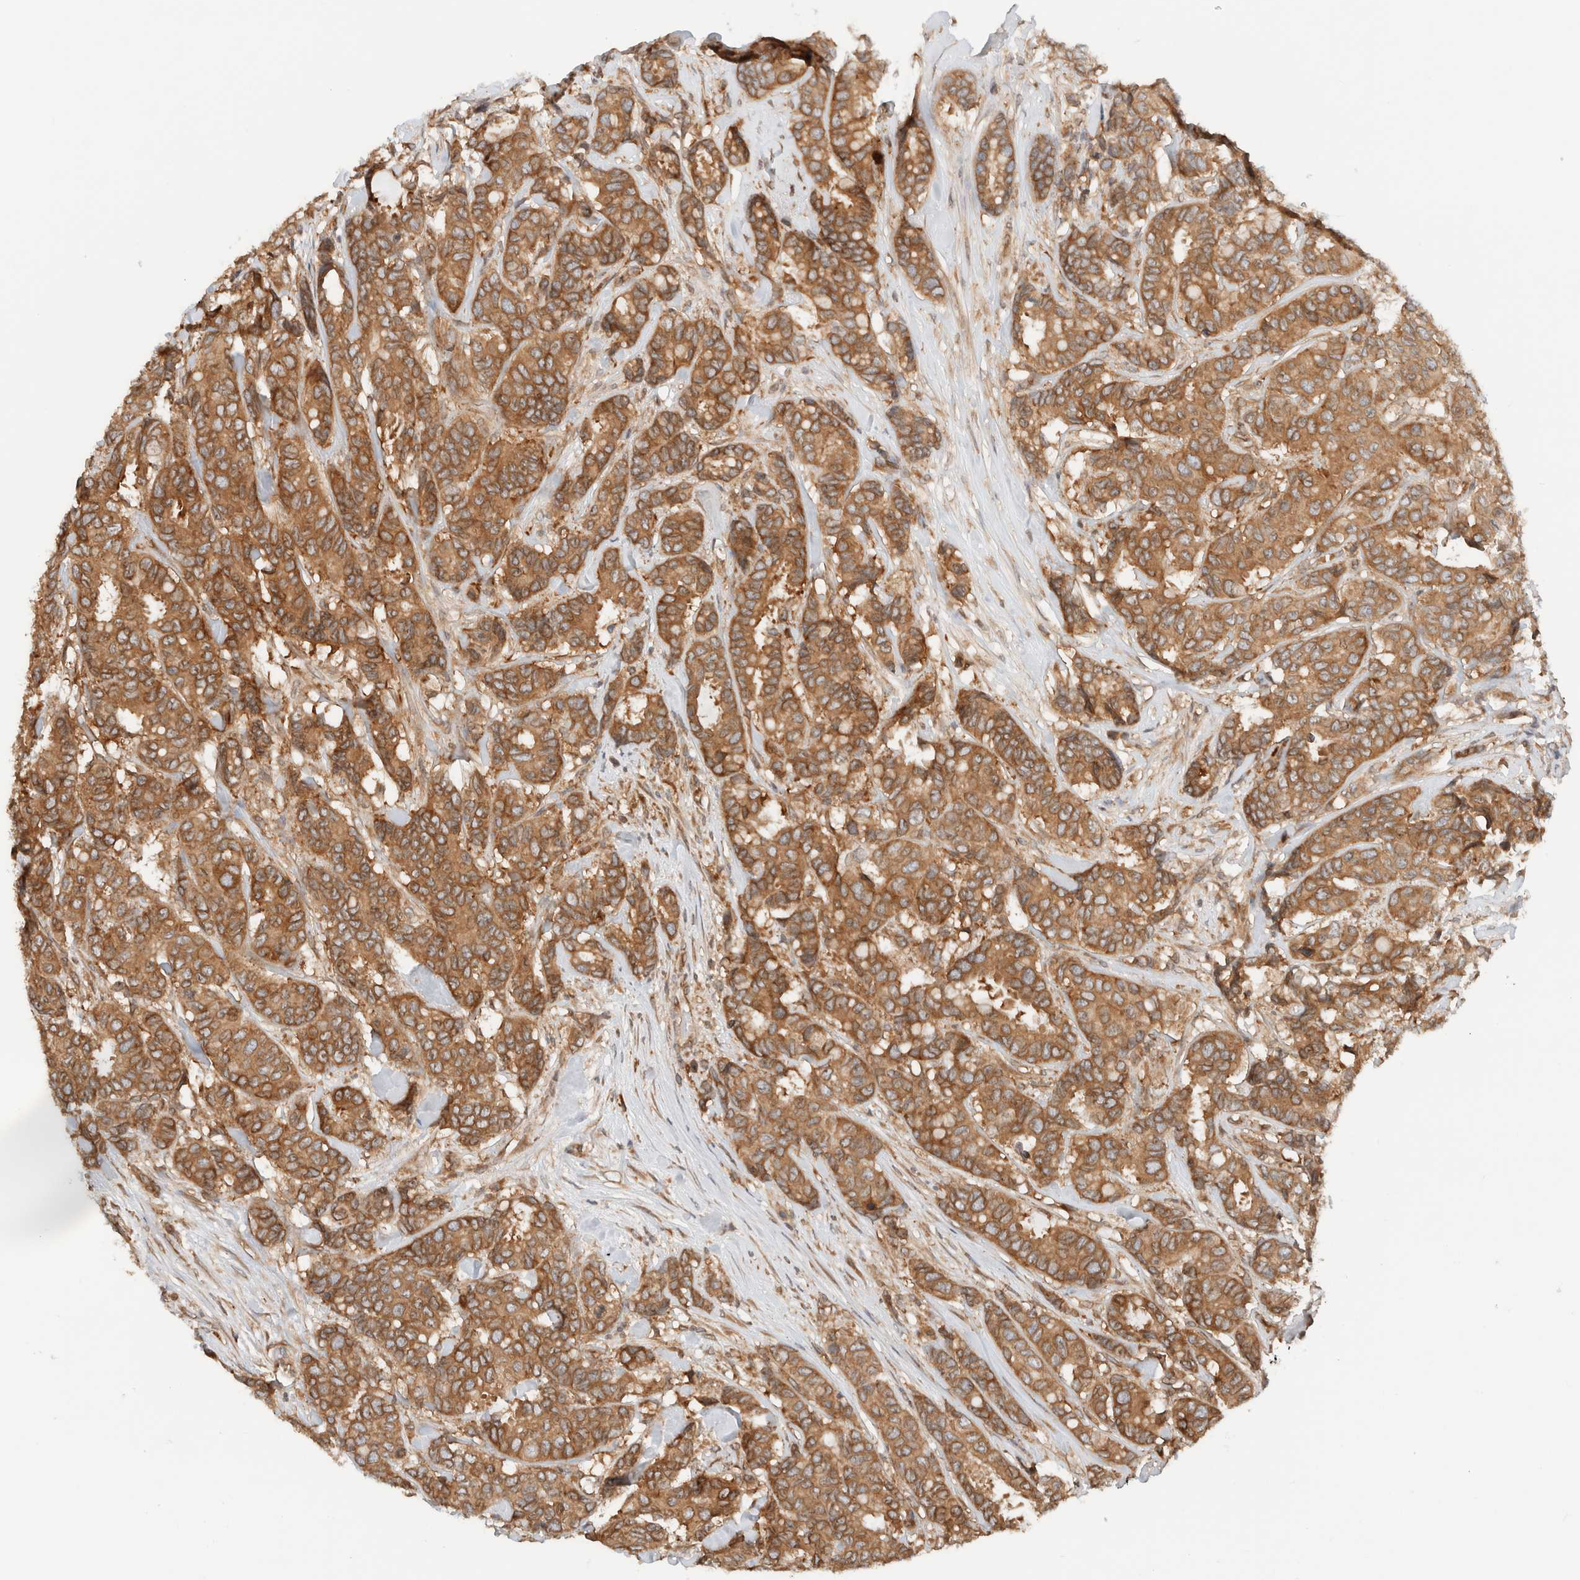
{"staining": {"intensity": "moderate", "quantity": ">75%", "location": "cytoplasmic/membranous"}, "tissue": "breast cancer", "cell_type": "Tumor cells", "image_type": "cancer", "snomed": [{"axis": "morphology", "description": "Duct carcinoma"}, {"axis": "topography", "description": "Breast"}], "caption": "Protein staining by IHC reveals moderate cytoplasmic/membranous expression in about >75% of tumor cells in breast cancer (intraductal carcinoma).", "gene": "ARFGEF2", "patient": {"sex": "female", "age": 87}}